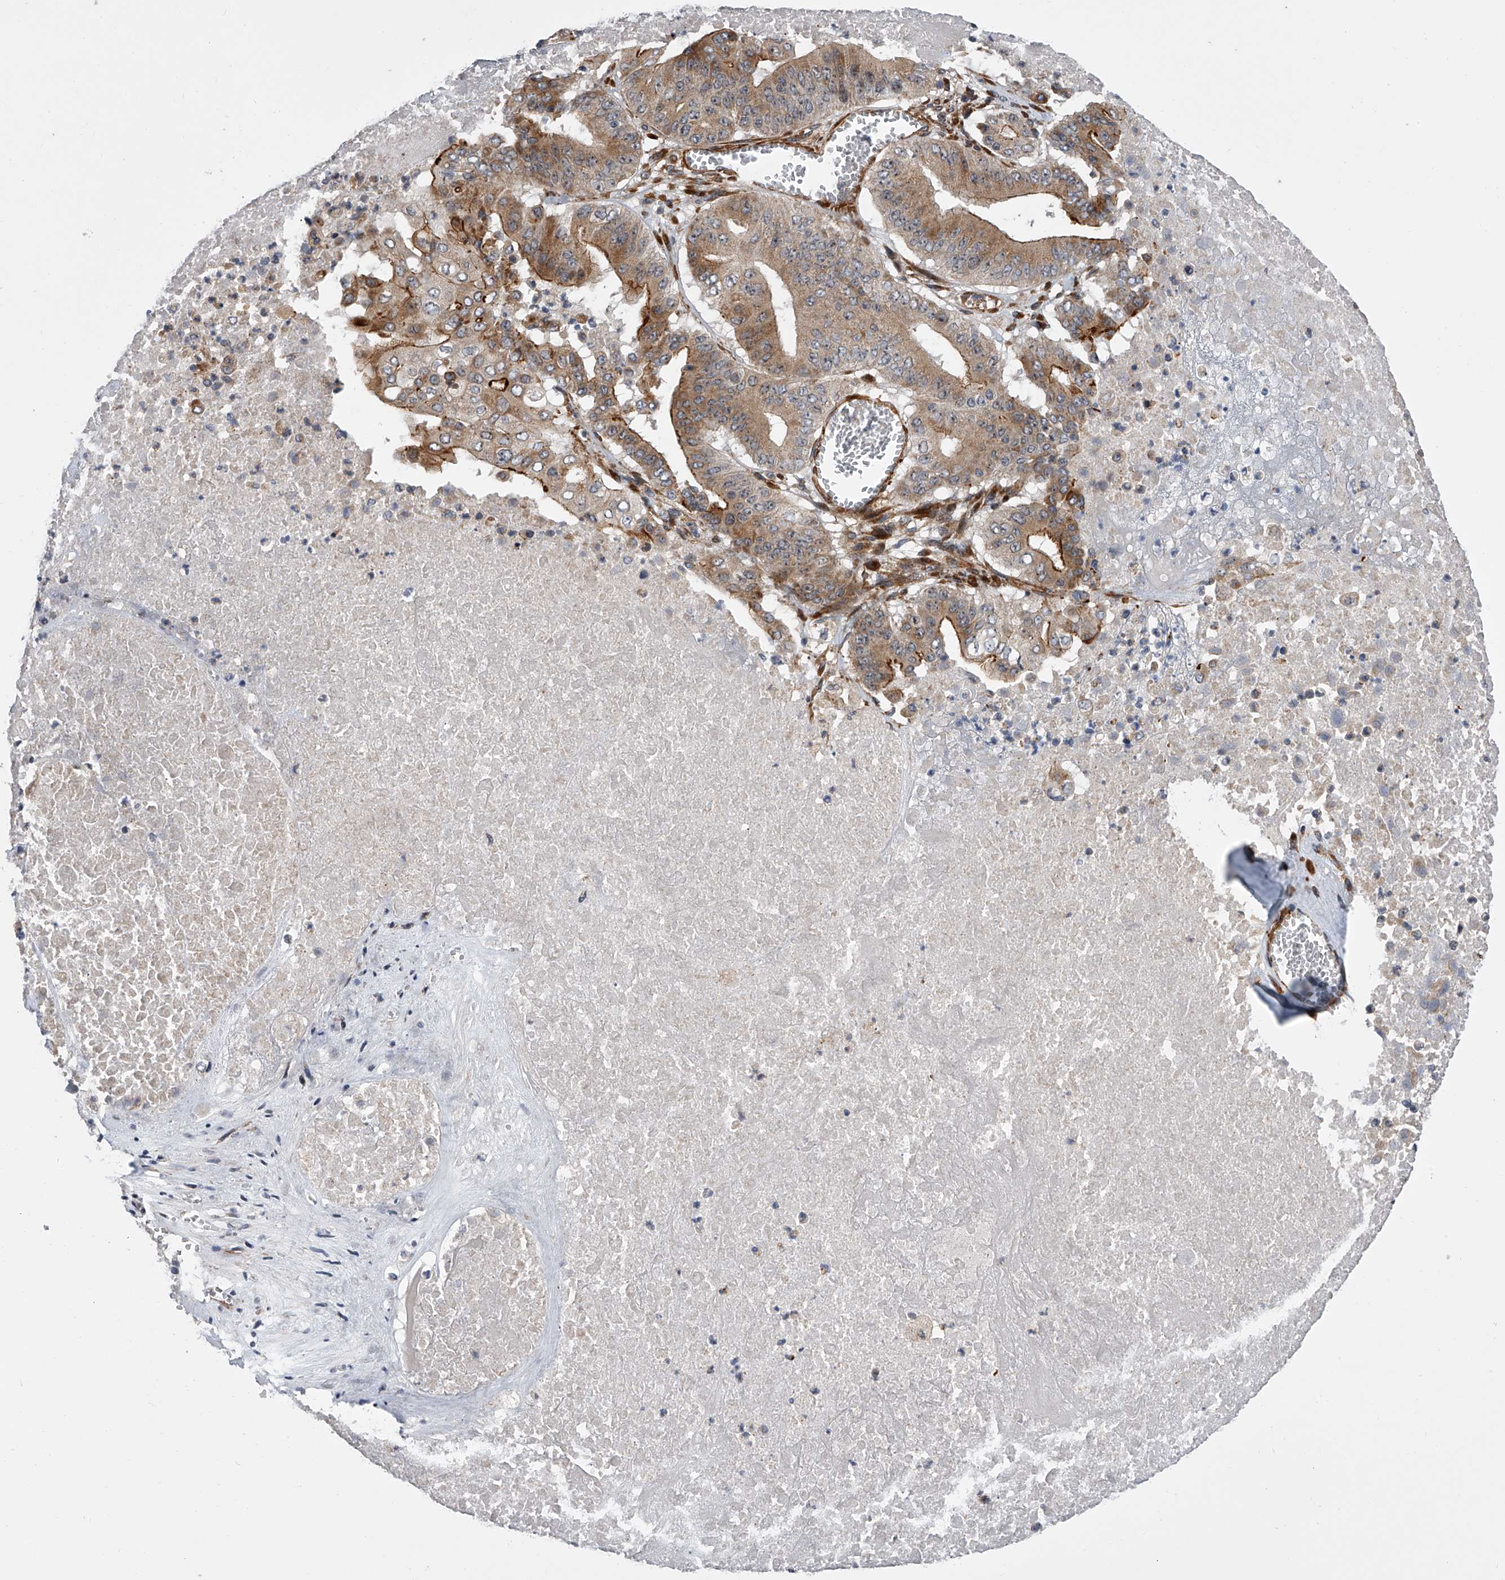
{"staining": {"intensity": "strong", "quantity": "25%-75%", "location": "cytoplasmic/membranous"}, "tissue": "pancreatic cancer", "cell_type": "Tumor cells", "image_type": "cancer", "snomed": [{"axis": "morphology", "description": "Adenocarcinoma, NOS"}, {"axis": "topography", "description": "Pancreas"}], "caption": "Immunohistochemical staining of adenocarcinoma (pancreatic) reveals strong cytoplasmic/membranous protein staining in approximately 25%-75% of tumor cells.", "gene": "DLGAP2", "patient": {"sex": "female", "age": 77}}